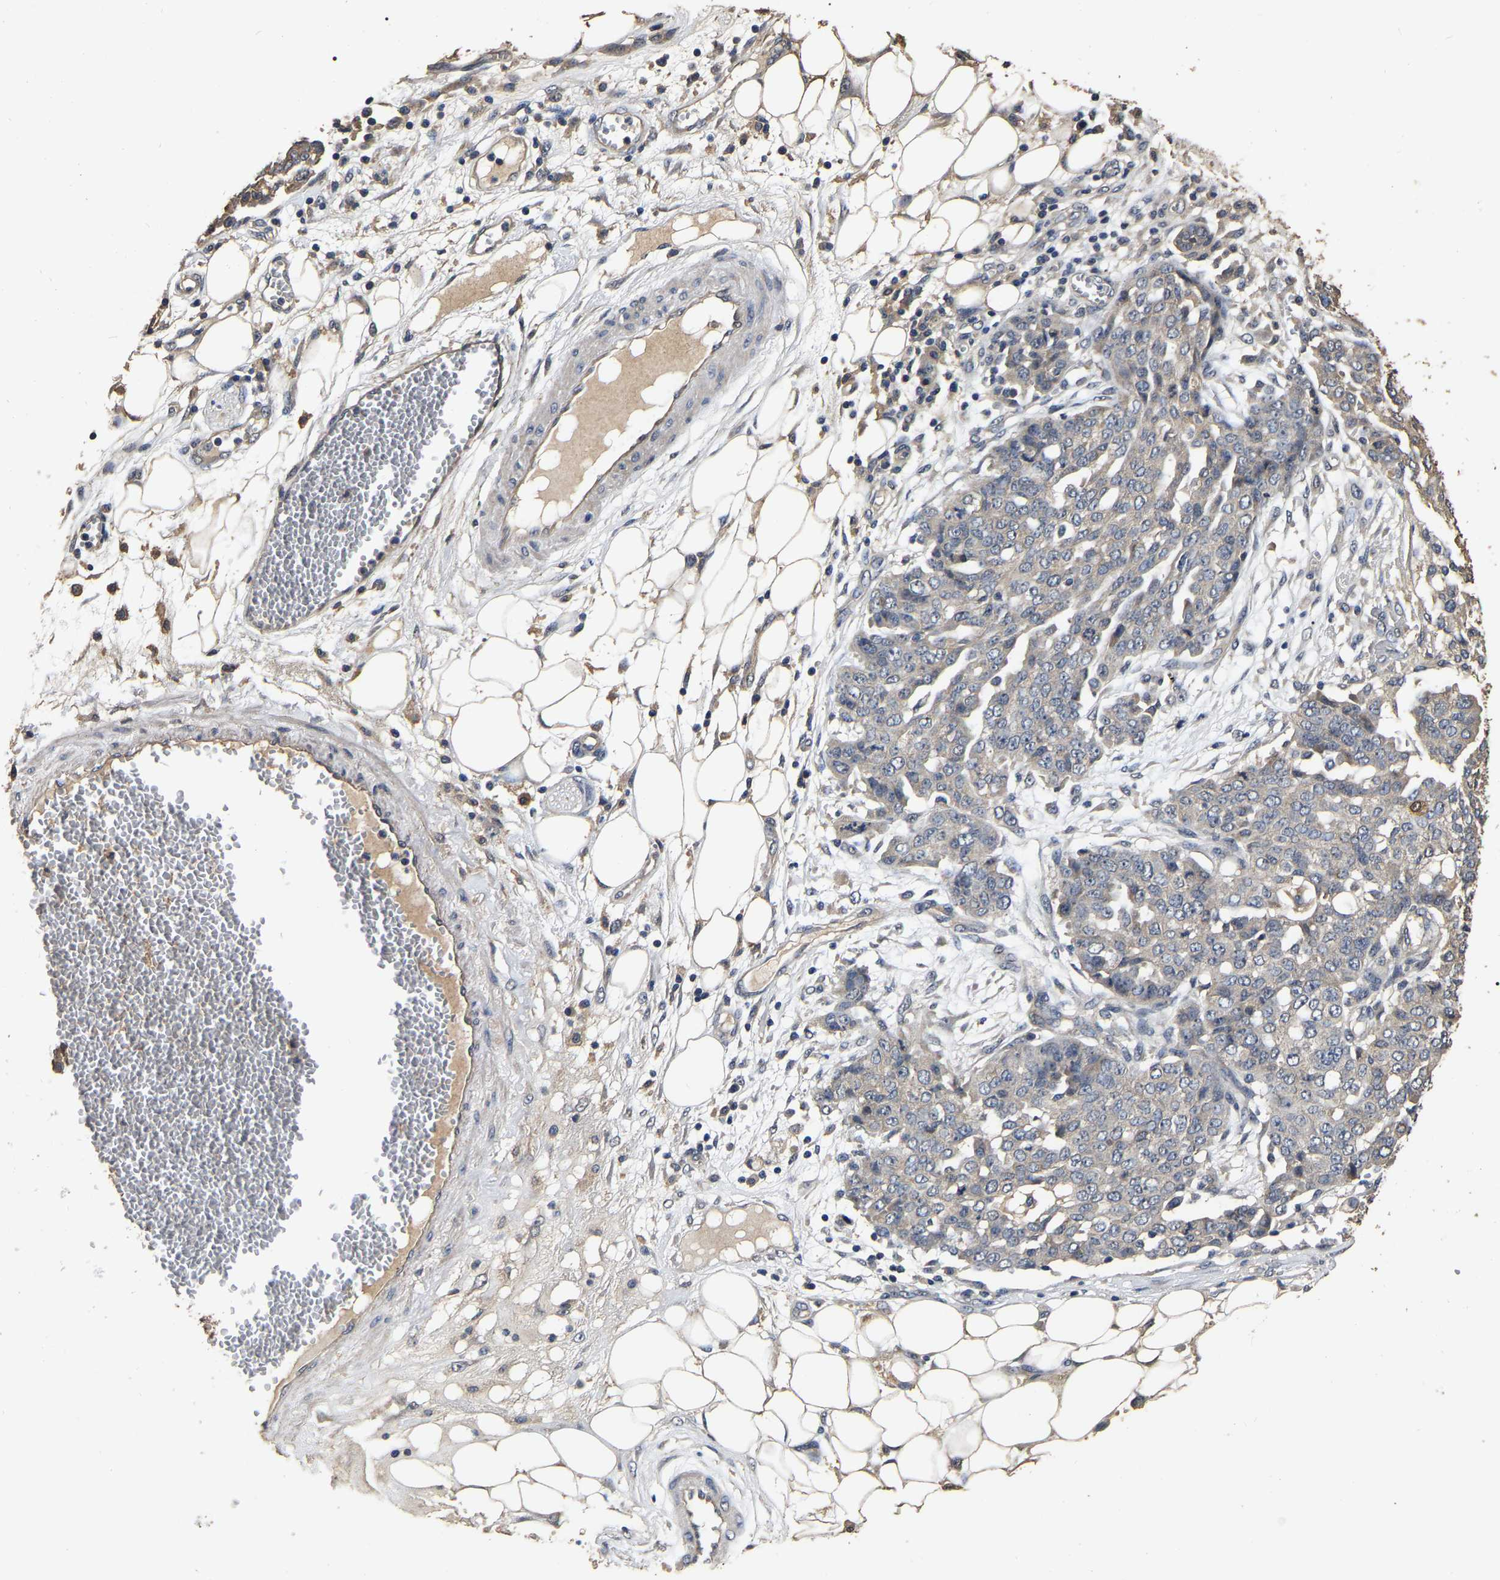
{"staining": {"intensity": "negative", "quantity": "none", "location": "none"}, "tissue": "ovarian cancer", "cell_type": "Tumor cells", "image_type": "cancer", "snomed": [{"axis": "morphology", "description": "Cystadenocarcinoma, serous, NOS"}, {"axis": "topography", "description": "Soft tissue"}, {"axis": "topography", "description": "Ovary"}], "caption": "Tumor cells show no significant expression in serous cystadenocarcinoma (ovarian).", "gene": "STK32C", "patient": {"sex": "female", "age": 57}}